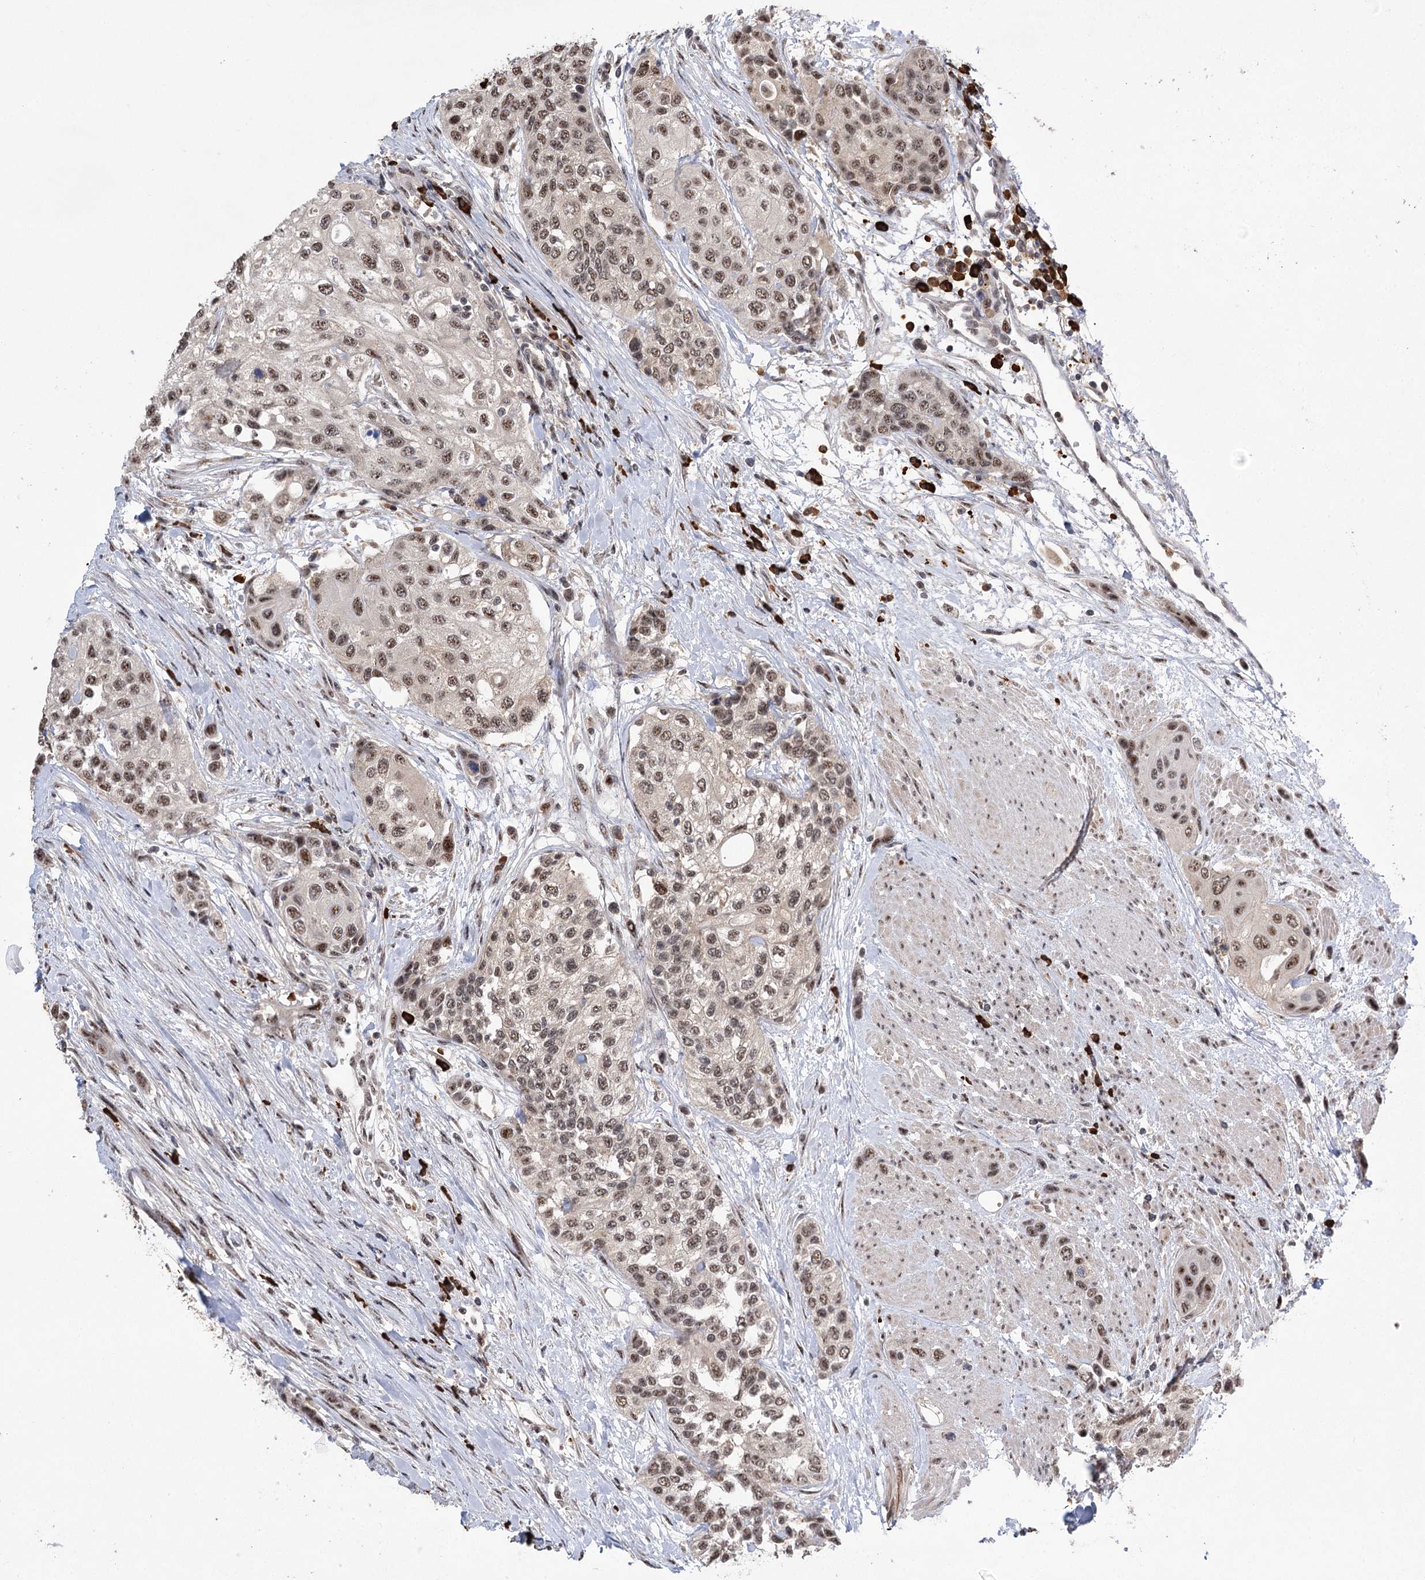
{"staining": {"intensity": "moderate", "quantity": ">75%", "location": "nuclear"}, "tissue": "urothelial cancer", "cell_type": "Tumor cells", "image_type": "cancer", "snomed": [{"axis": "morphology", "description": "Normal tissue, NOS"}, {"axis": "morphology", "description": "Urothelial carcinoma, High grade"}, {"axis": "topography", "description": "Vascular tissue"}, {"axis": "topography", "description": "Urinary bladder"}], "caption": "Protein positivity by immunohistochemistry exhibits moderate nuclear staining in approximately >75% of tumor cells in urothelial cancer. The staining is performed using DAB brown chromogen to label protein expression. The nuclei are counter-stained blue using hematoxylin.", "gene": "PYROXD1", "patient": {"sex": "female", "age": 56}}